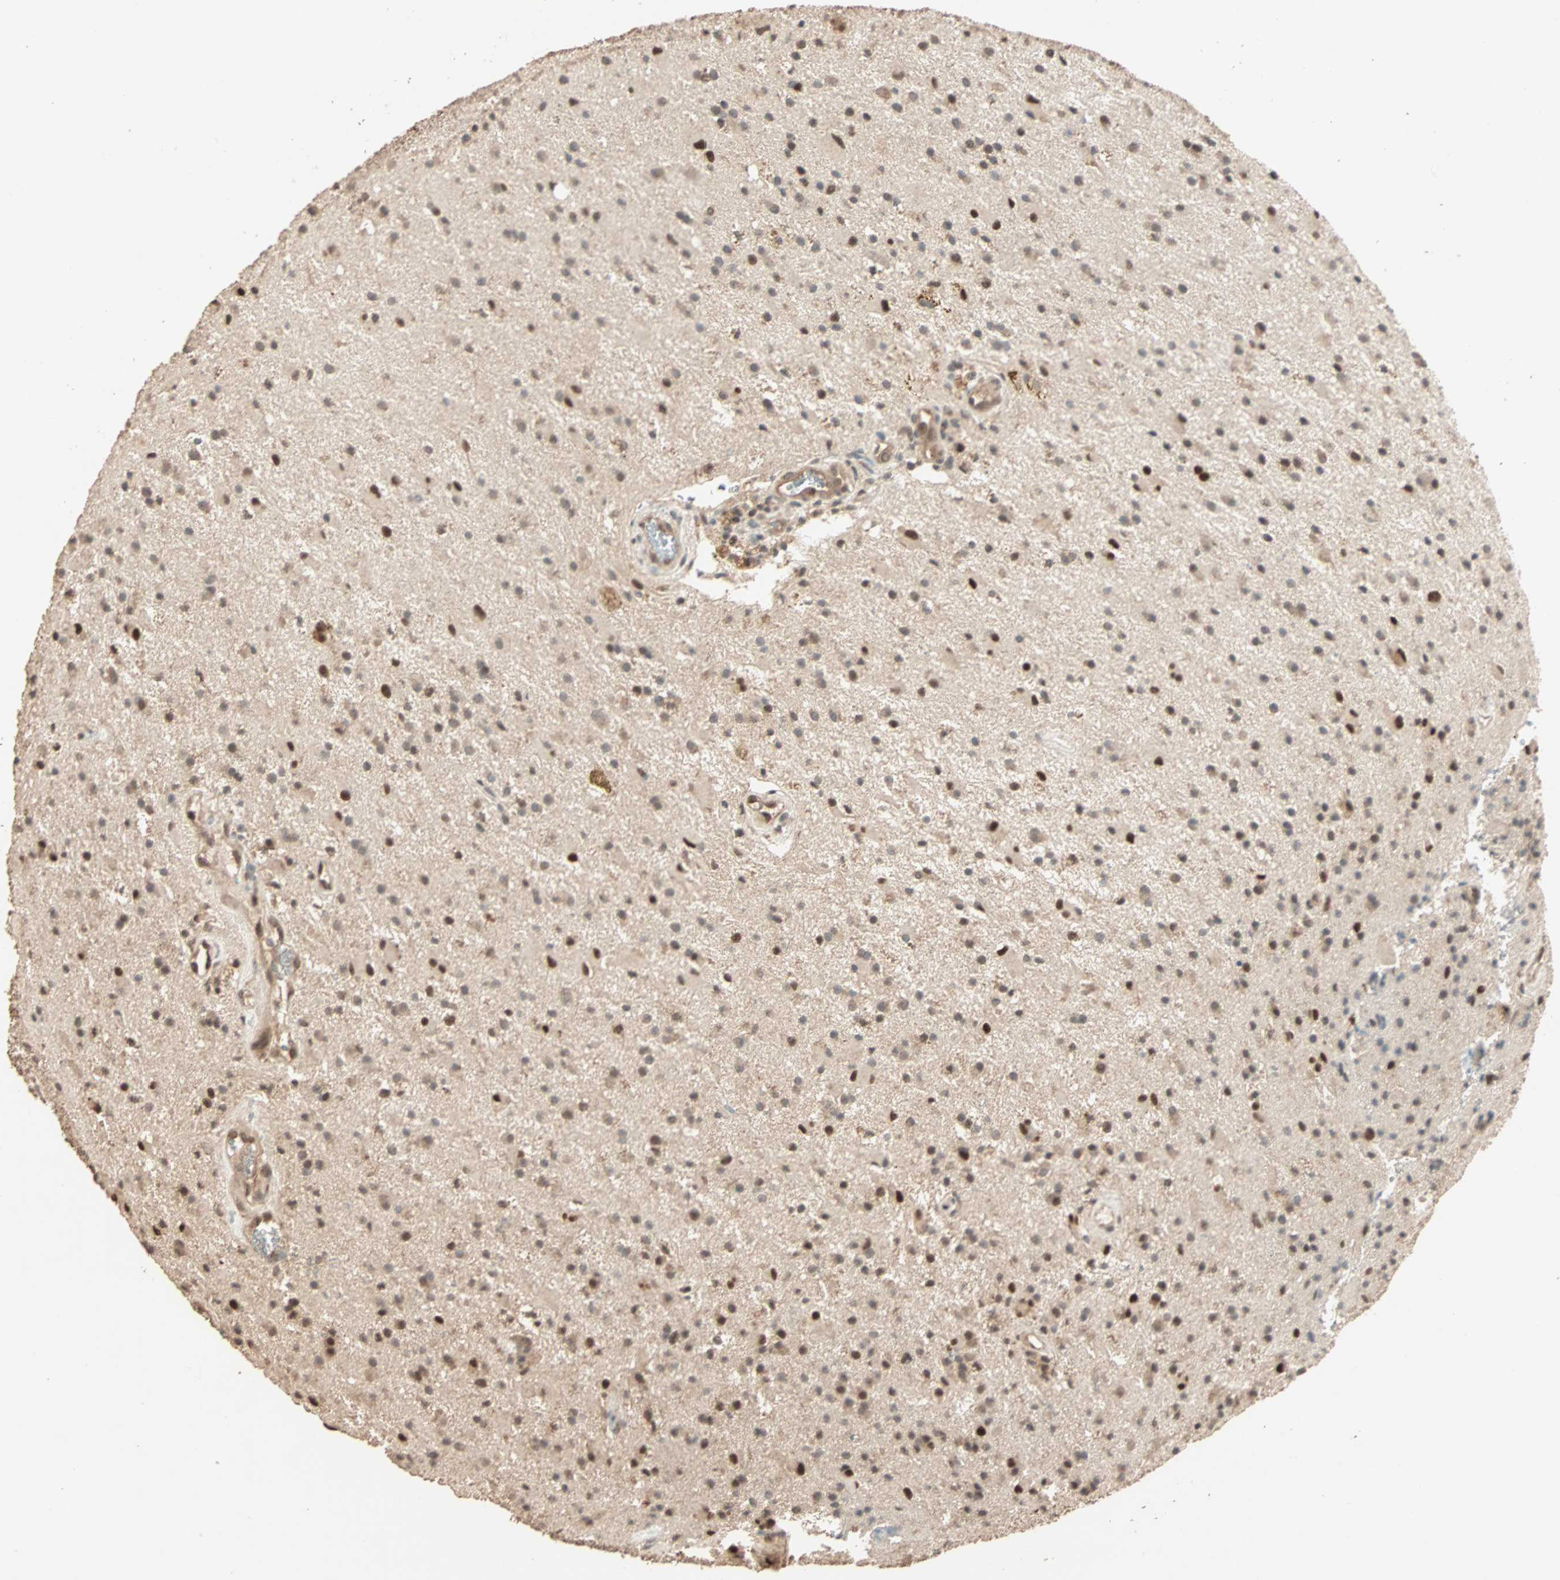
{"staining": {"intensity": "moderate", "quantity": "25%-75%", "location": "cytoplasmic/membranous,nuclear"}, "tissue": "glioma", "cell_type": "Tumor cells", "image_type": "cancer", "snomed": [{"axis": "morphology", "description": "Glioma, malignant, Low grade"}, {"axis": "topography", "description": "Brain"}], "caption": "Immunohistochemical staining of human glioma shows medium levels of moderate cytoplasmic/membranous and nuclear protein positivity in about 25%-75% of tumor cells.", "gene": "ZBTB33", "patient": {"sex": "male", "age": 58}}